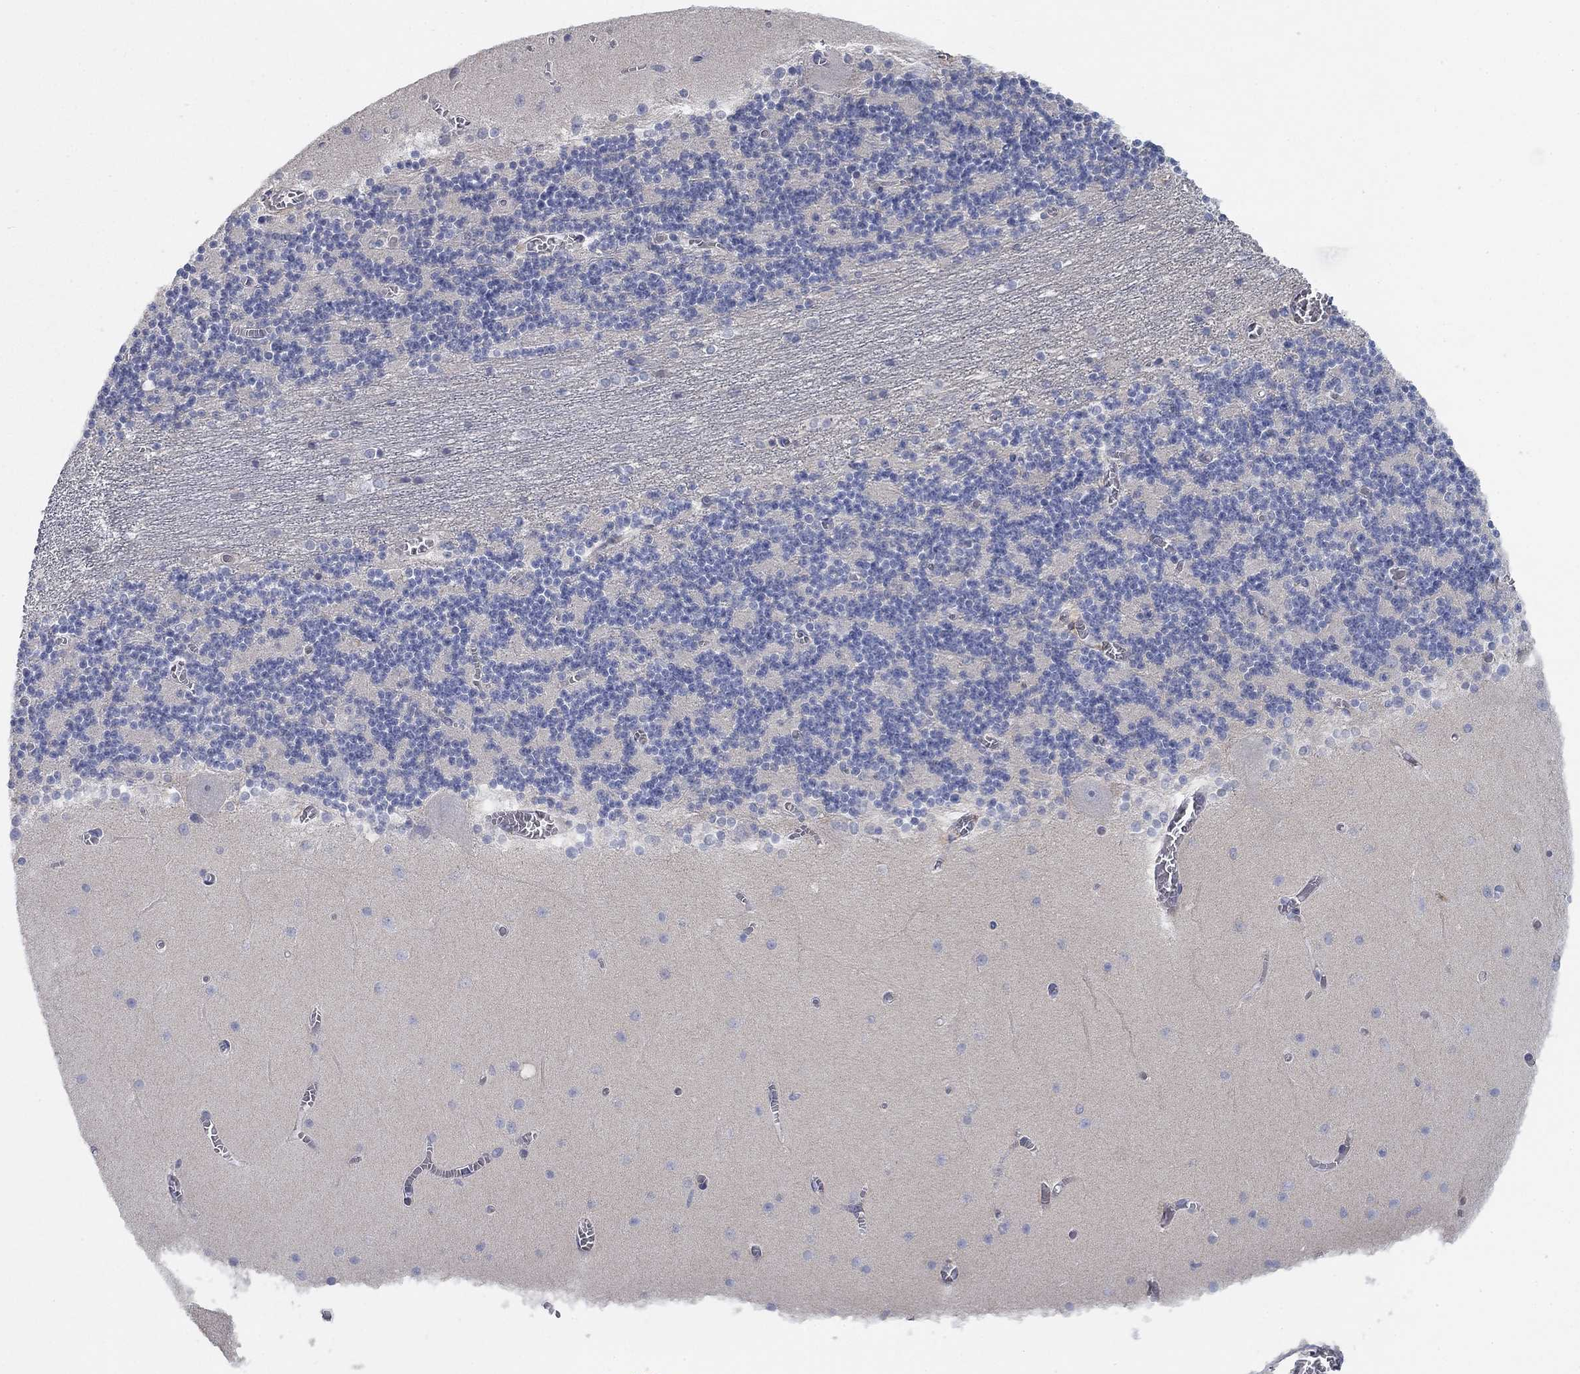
{"staining": {"intensity": "negative", "quantity": "none", "location": "none"}, "tissue": "cerebellum", "cell_type": "Cells in granular layer", "image_type": "normal", "snomed": [{"axis": "morphology", "description": "Normal tissue, NOS"}, {"axis": "topography", "description": "Cerebellum"}], "caption": "IHC micrograph of benign cerebellum: human cerebellum stained with DAB shows no significant protein expression in cells in granular layer.", "gene": "TMEM249", "patient": {"sex": "female", "age": 28}}